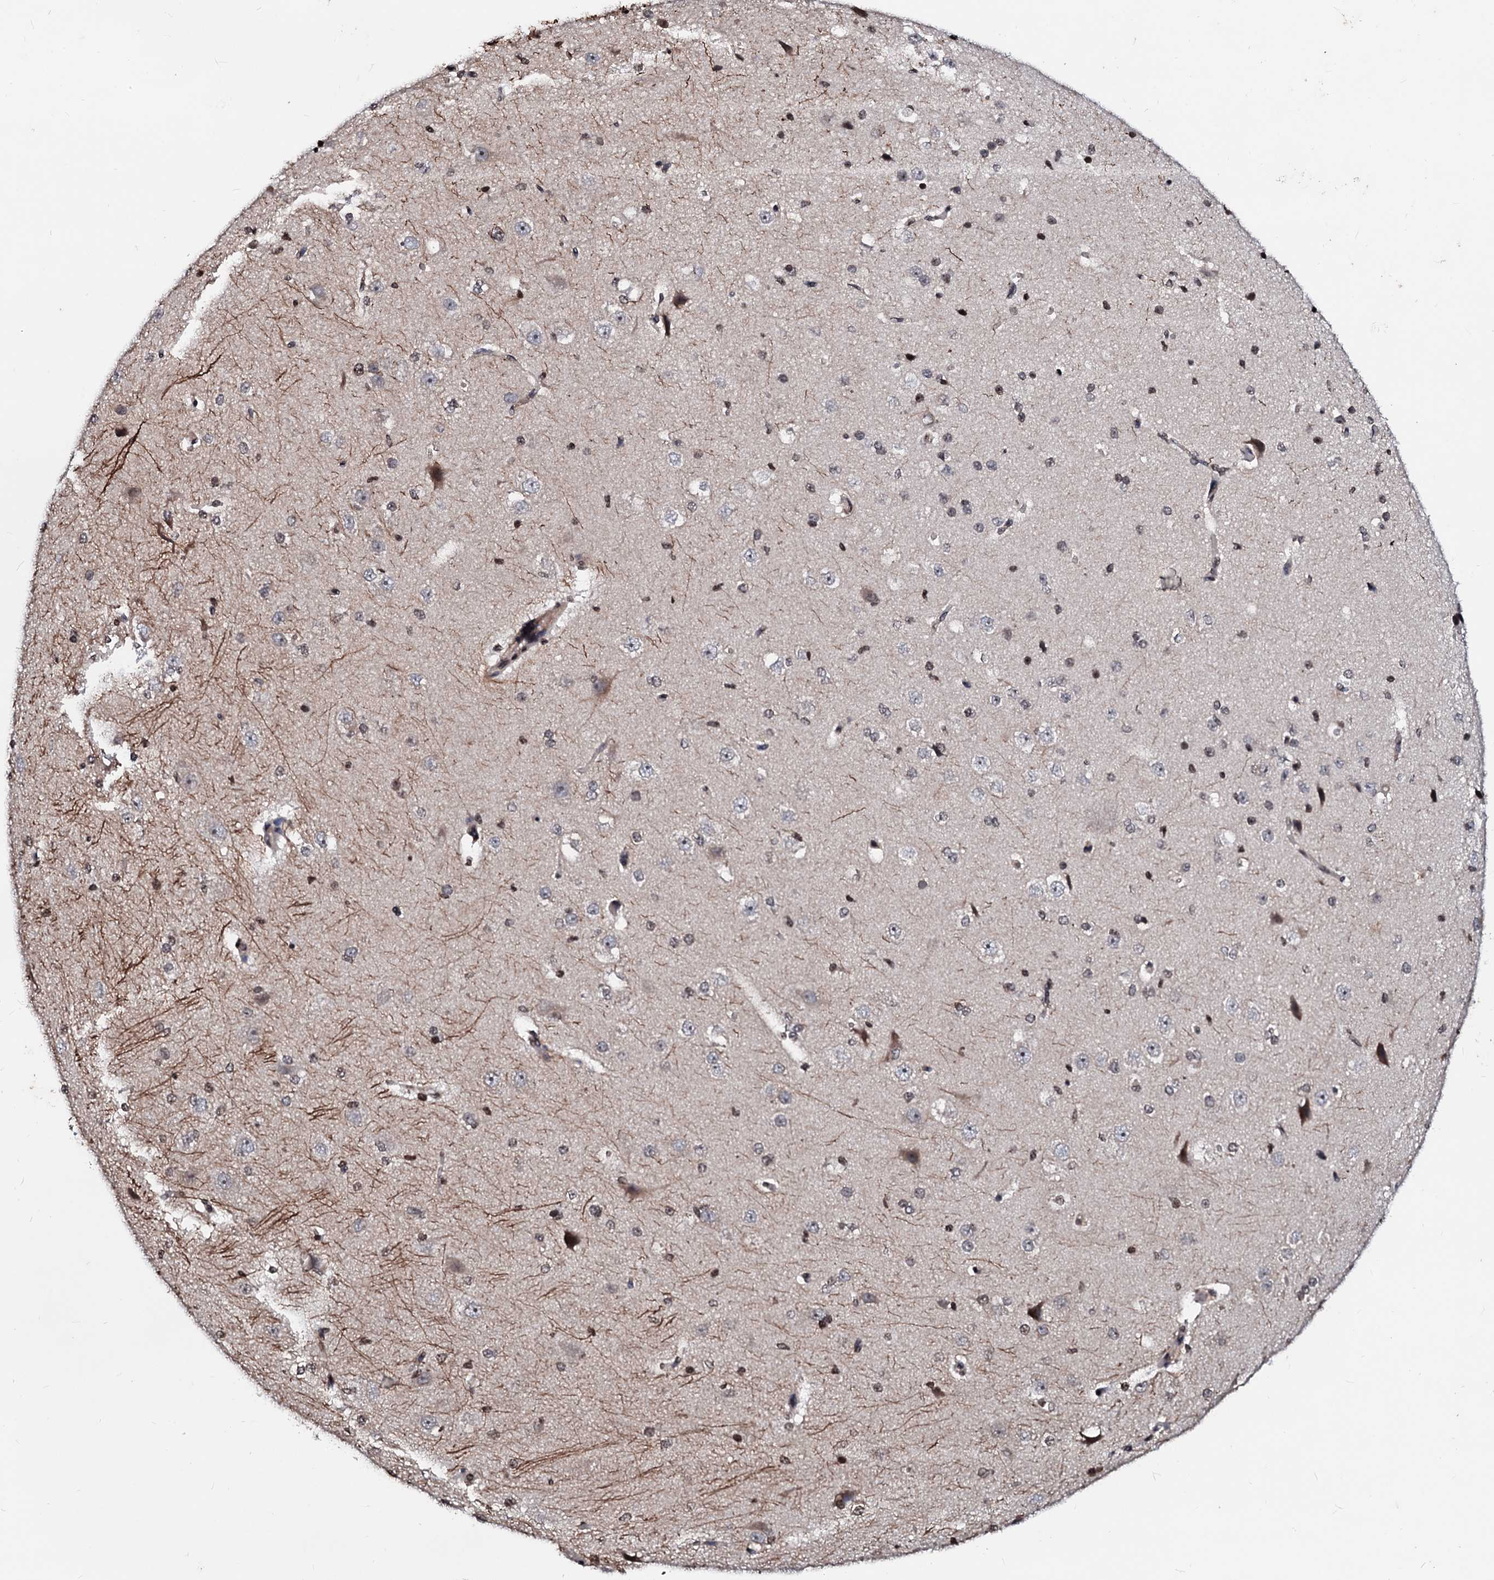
{"staining": {"intensity": "weak", "quantity": ">75%", "location": "nuclear"}, "tissue": "cerebral cortex", "cell_type": "Endothelial cells", "image_type": "normal", "snomed": [{"axis": "morphology", "description": "Normal tissue, NOS"}, {"axis": "morphology", "description": "Developmental malformation"}, {"axis": "topography", "description": "Cerebral cortex"}], "caption": "The histopathology image reveals a brown stain indicating the presence of a protein in the nuclear of endothelial cells in cerebral cortex. Using DAB (brown) and hematoxylin (blue) stains, captured at high magnification using brightfield microscopy.", "gene": "LSM11", "patient": {"sex": "female", "age": 30}}